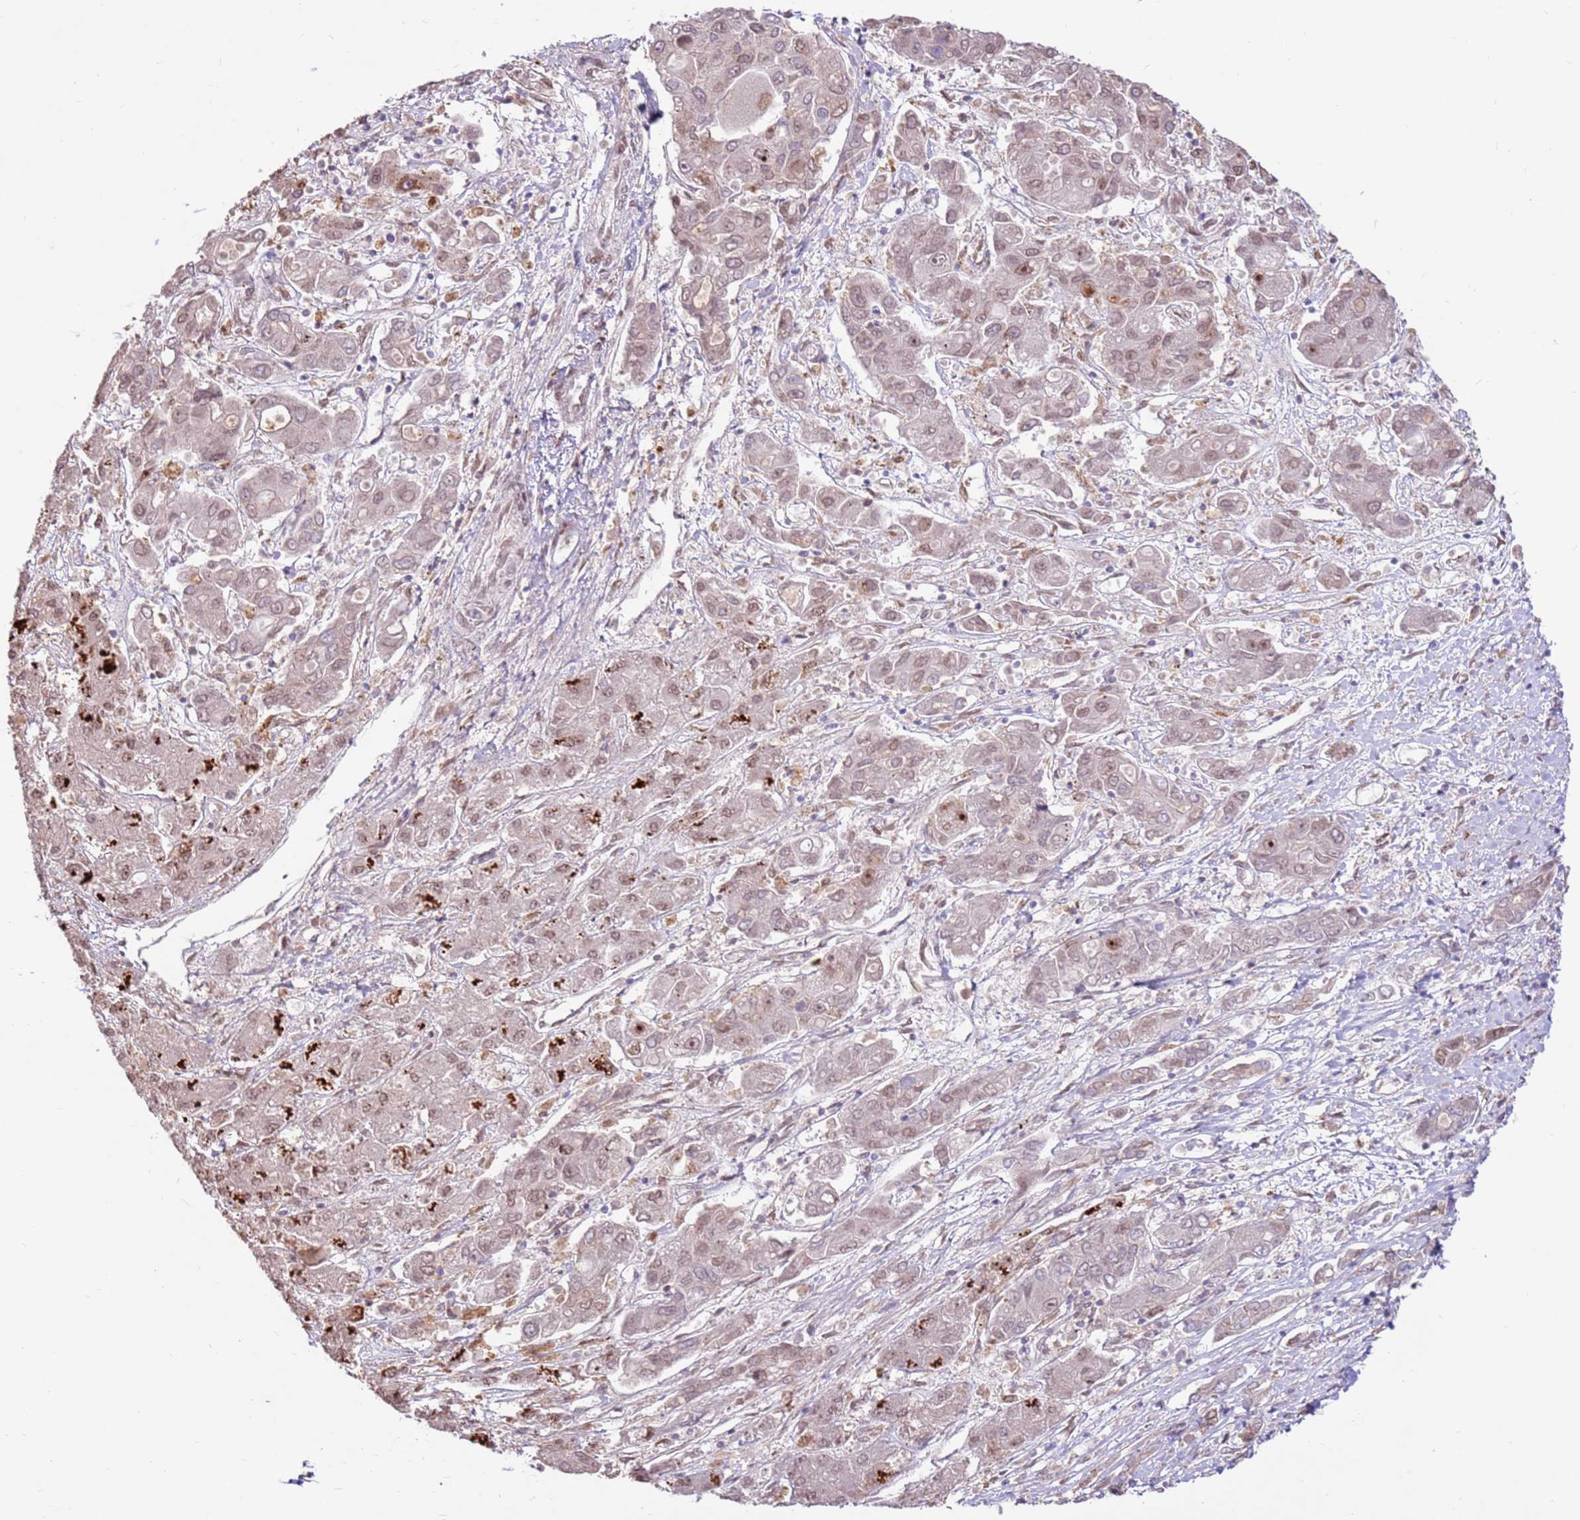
{"staining": {"intensity": "negative", "quantity": "none", "location": "none"}, "tissue": "liver cancer", "cell_type": "Tumor cells", "image_type": "cancer", "snomed": [{"axis": "morphology", "description": "Cholangiocarcinoma"}, {"axis": "topography", "description": "Liver"}], "caption": "IHC histopathology image of cholangiocarcinoma (liver) stained for a protein (brown), which shows no staining in tumor cells.", "gene": "LGI4", "patient": {"sex": "male", "age": 67}}